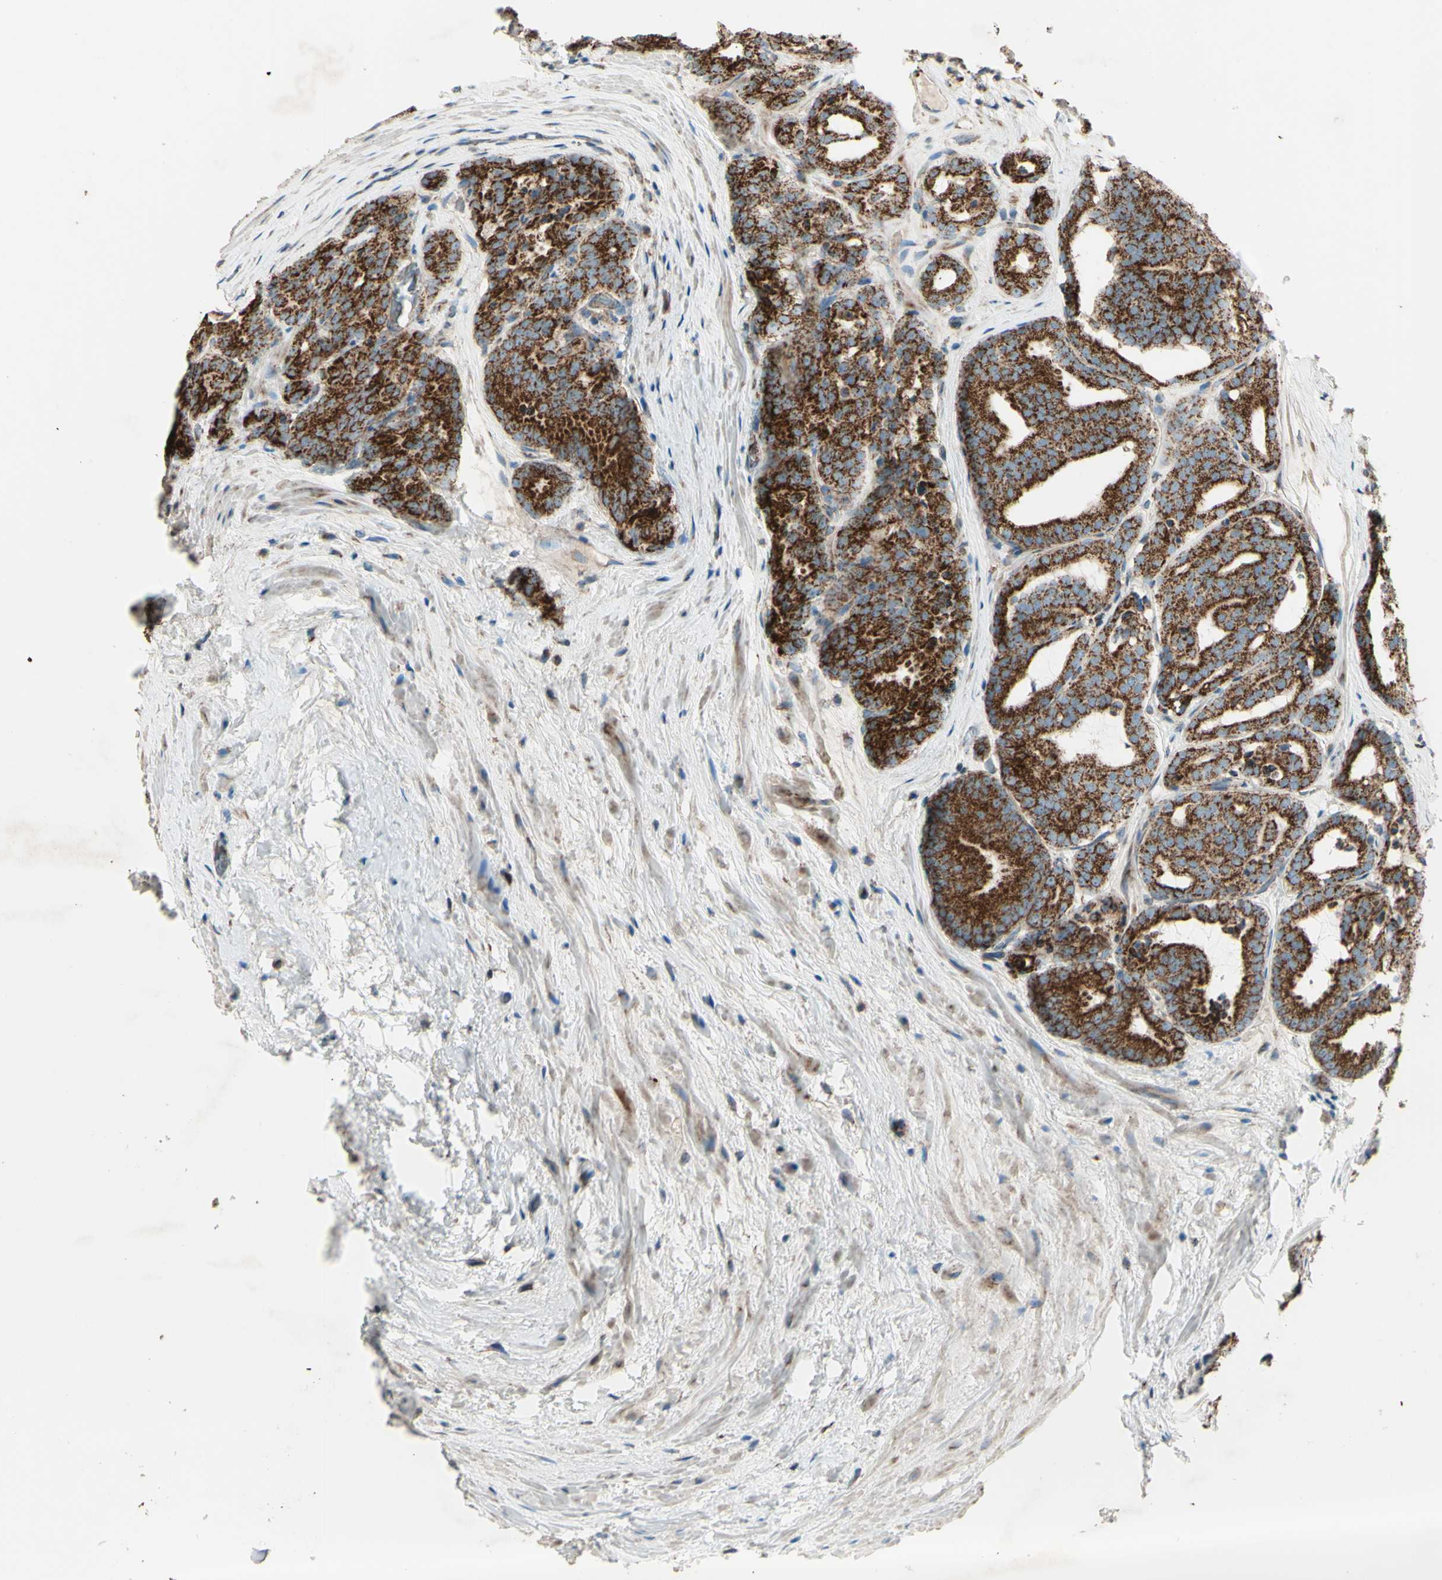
{"staining": {"intensity": "strong", "quantity": ">75%", "location": "cytoplasmic/membranous"}, "tissue": "prostate cancer", "cell_type": "Tumor cells", "image_type": "cancer", "snomed": [{"axis": "morphology", "description": "Adenocarcinoma, High grade"}, {"axis": "topography", "description": "Prostate"}], "caption": "Strong cytoplasmic/membranous staining is seen in about >75% of tumor cells in prostate high-grade adenocarcinoma.", "gene": "RHOT1", "patient": {"sex": "male", "age": 64}}